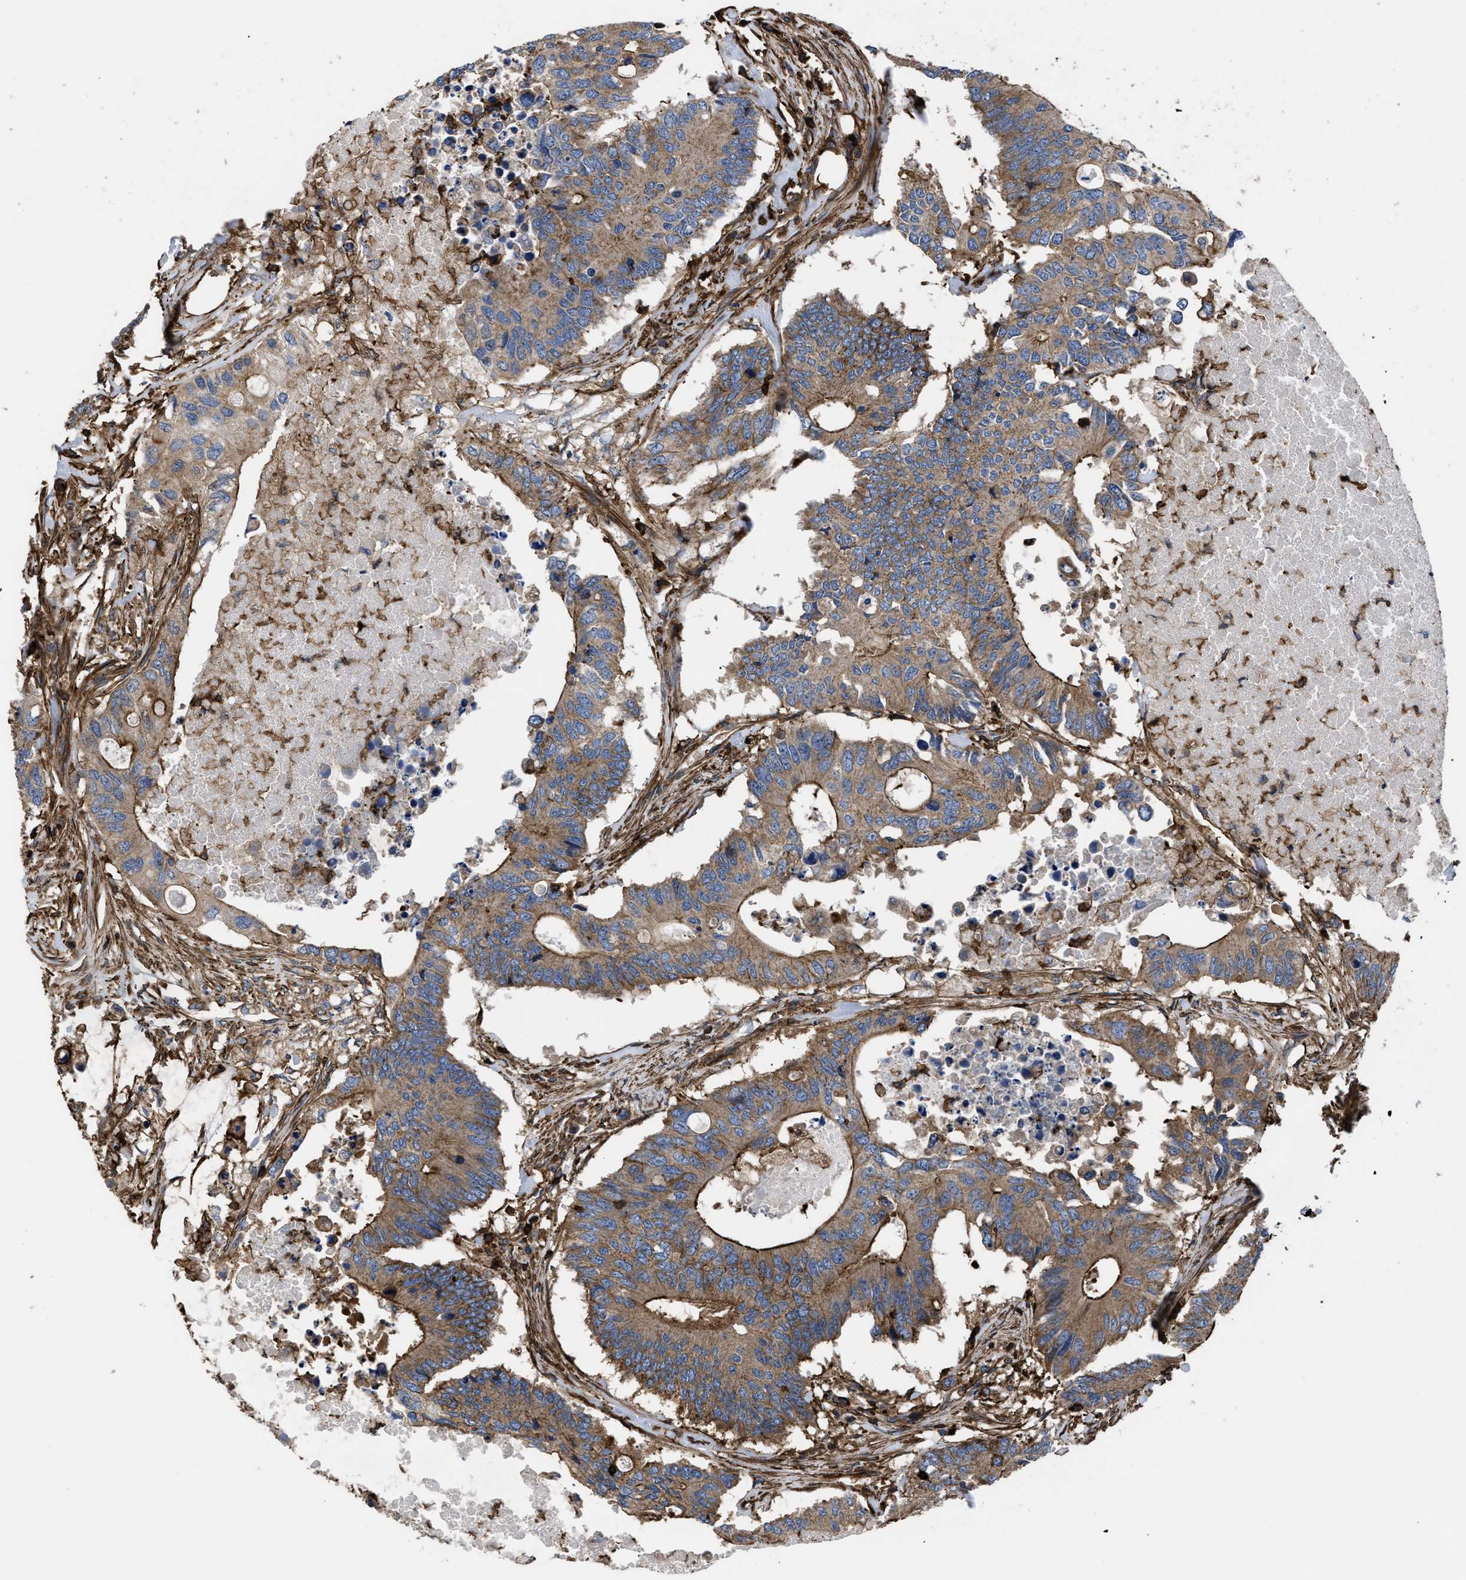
{"staining": {"intensity": "moderate", "quantity": ">75%", "location": "cytoplasmic/membranous"}, "tissue": "colorectal cancer", "cell_type": "Tumor cells", "image_type": "cancer", "snomed": [{"axis": "morphology", "description": "Adenocarcinoma, NOS"}, {"axis": "topography", "description": "Colon"}], "caption": "This is a photomicrograph of immunohistochemistry staining of colorectal cancer, which shows moderate staining in the cytoplasmic/membranous of tumor cells.", "gene": "SCUBE2", "patient": {"sex": "male", "age": 71}}